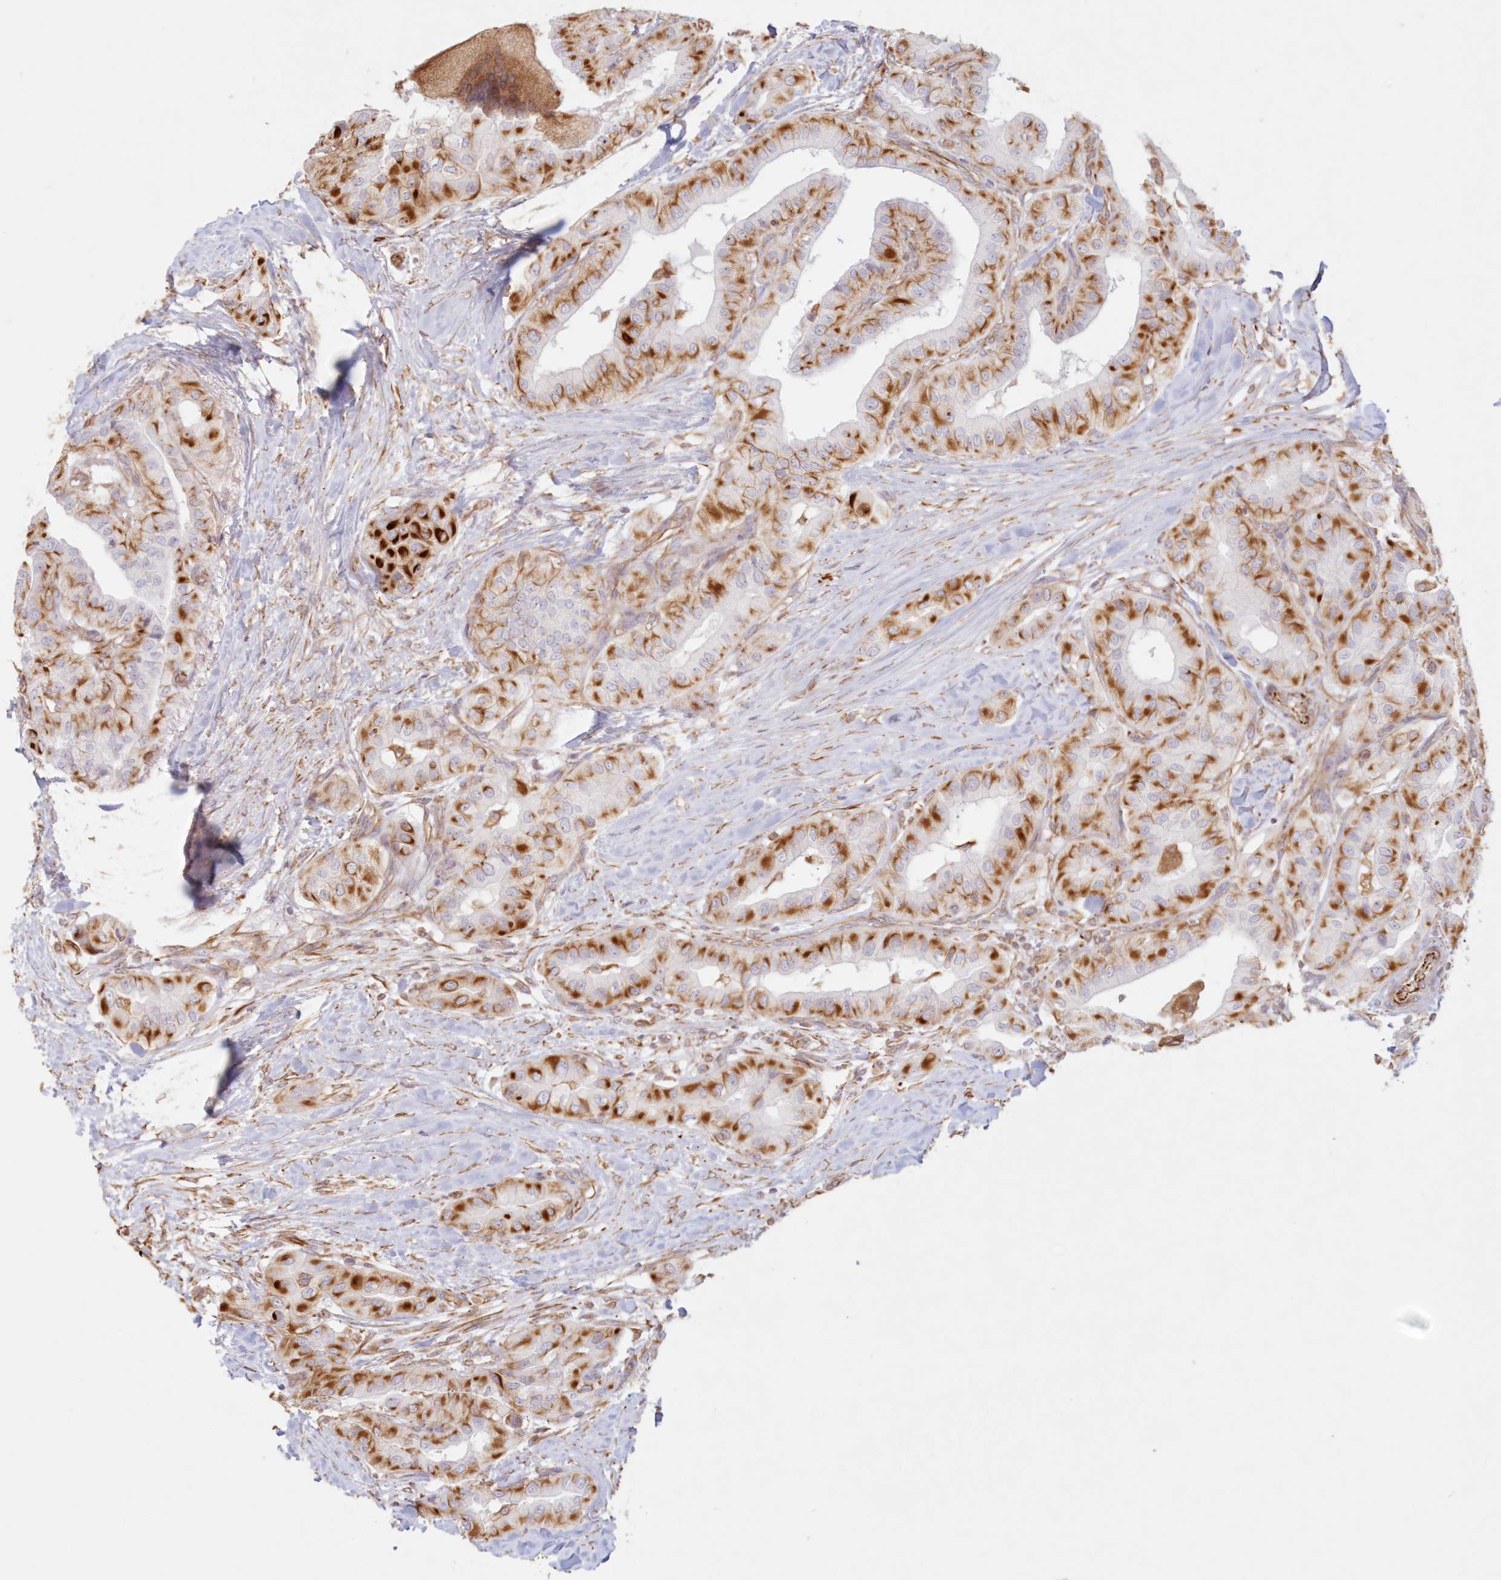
{"staining": {"intensity": "moderate", "quantity": ">75%", "location": "cytoplasmic/membranous"}, "tissue": "thyroid cancer", "cell_type": "Tumor cells", "image_type": "cancer", "snomed": [{"axis": "morphology", "description": "Papillary adenocarcinoma, NOS"}, {"axis": "topography", "description": "Thyroid gland"}], "caption": "Protein staining exhibits moderate cytoplasmic/membranous positivity in about >75% of tumor cells in thyroid papillary adenocarcinoma.", "gene": "DMRTB1", "patient": {"sex": "female", "age": 59}}